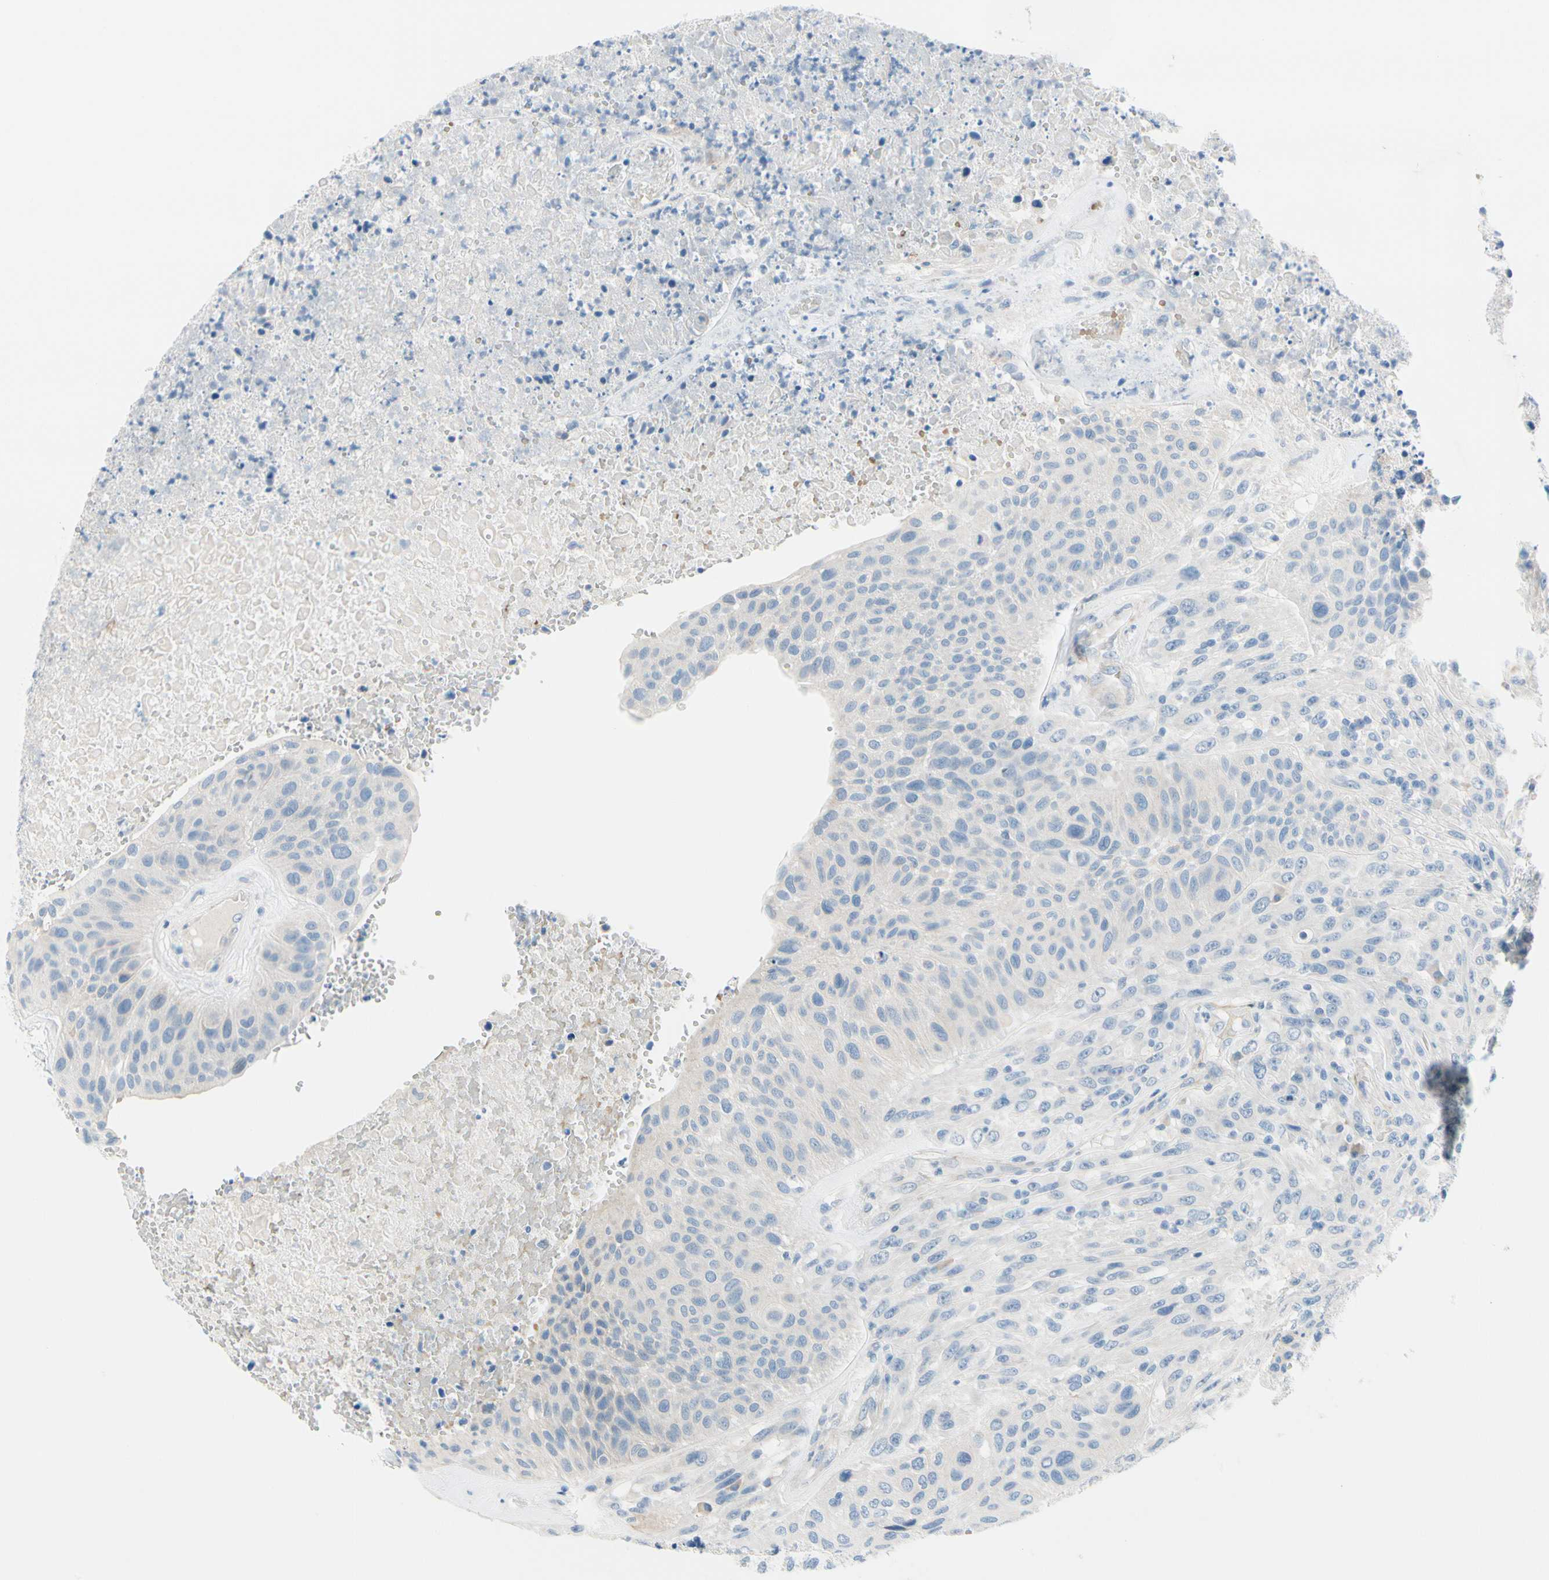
{"staining": {"intensity": "negative", "quantity": "none", "location": "none"}, "tissue": "urothelial cancer", "cell_type": "Tumor cells", "image_type": "cancer", "snomed": [{"axis": "morphology", "description": "Urothelial carcinoma, High grade"}, {"axis": "topography", "description": "Urinary bladder"}], "caption": "Protein analysis of high-grade urothelial carcinoma displays no significant expression in tumor cells. Nuclei are stained in blue.", "gene": "FCER2", "patient": {"sex": "male", "age": 66}}